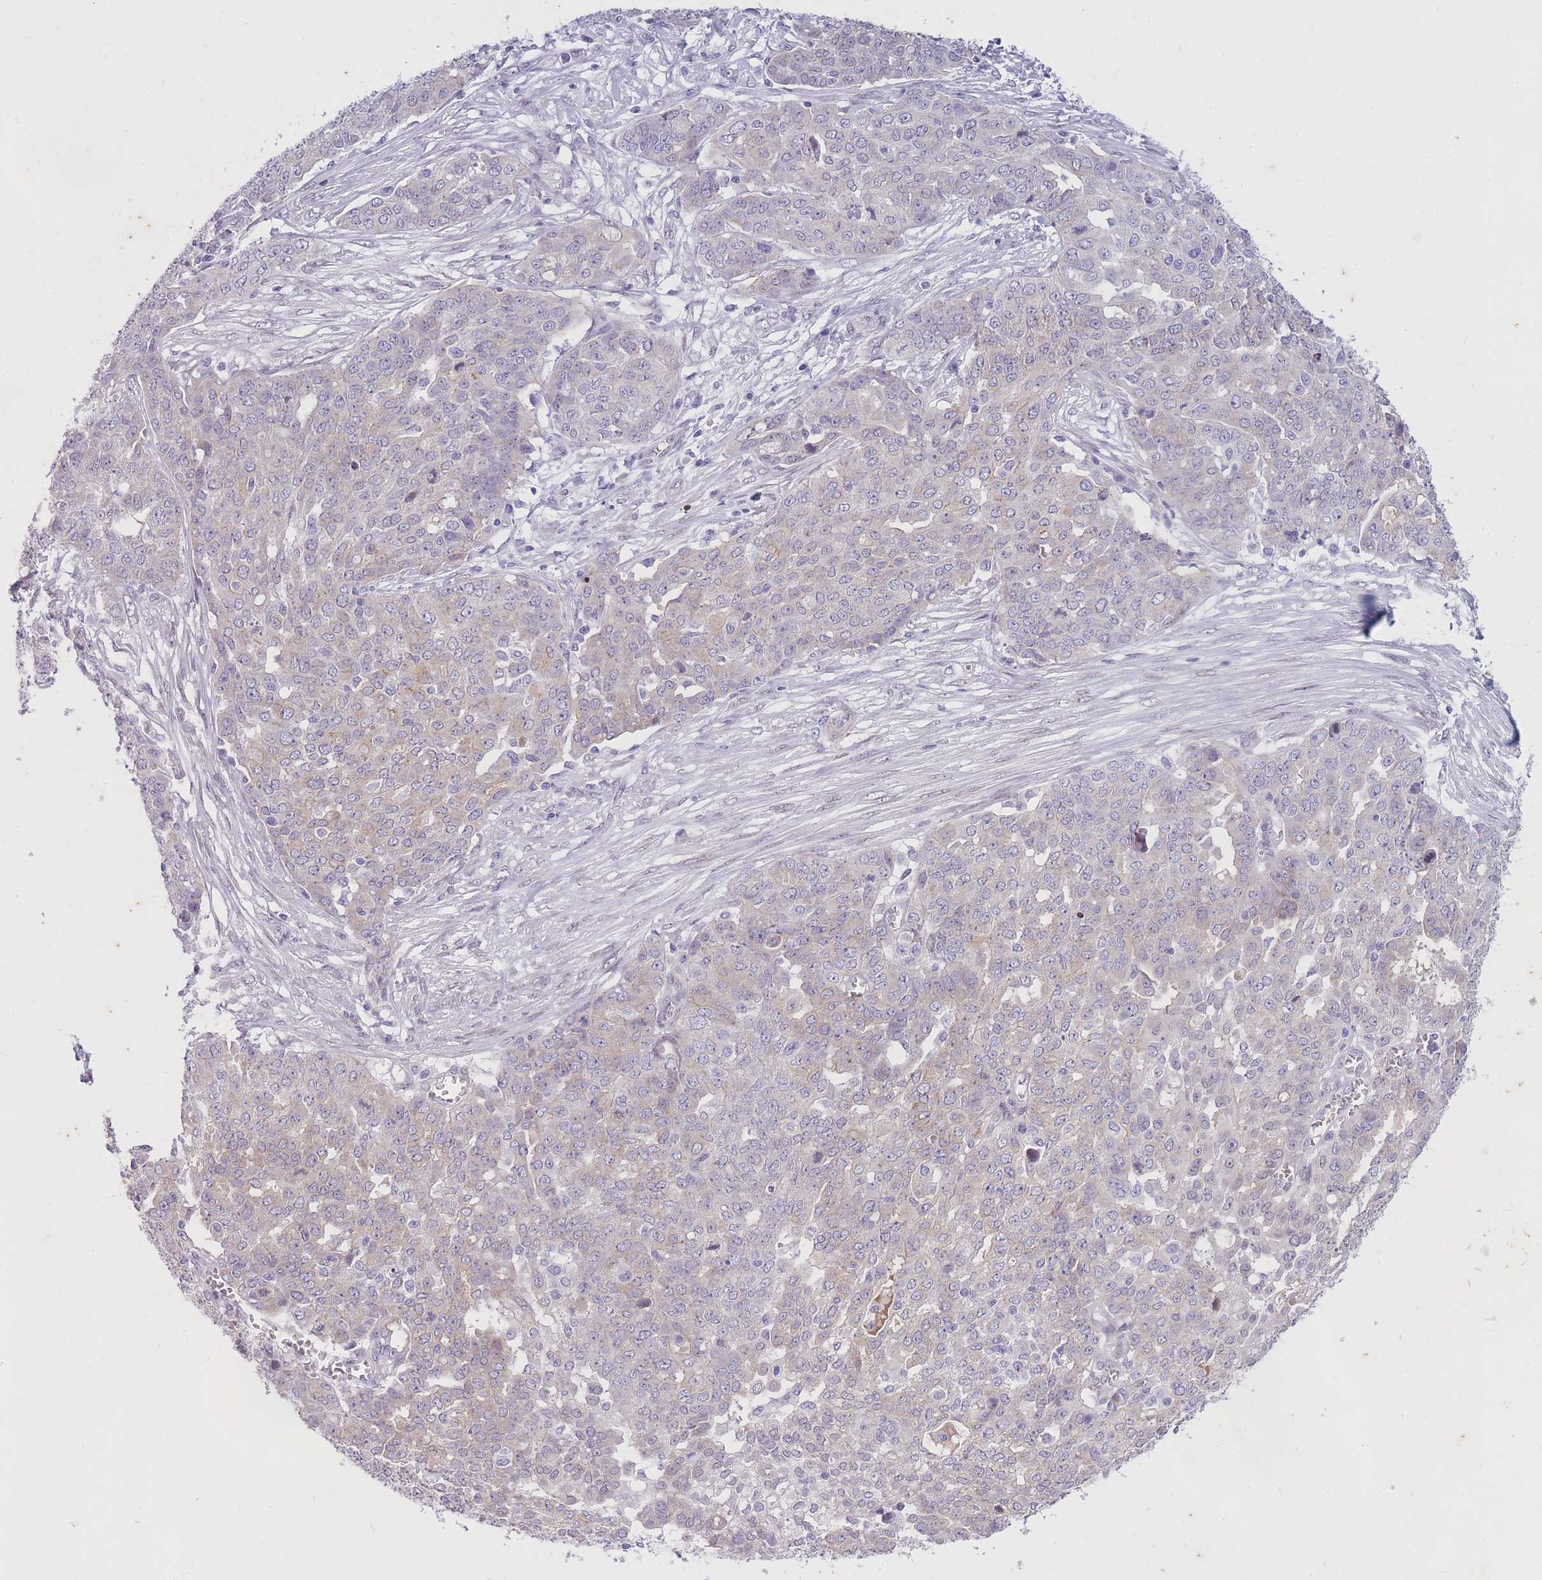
{"staining": {"intensity": "negative", "quantity": "none", "location": "none"}, "tissue": "ovarian cancer", "cell_type": "Tumor cells", "image_type": "cancer", "snomed": [{"axis": "morphology", "description": "Cystadenocarcinoma, serous, NOS"}, {"axis": "topography", "description": "Soft tissue"}, {"axis": "topography", "description": "Ovary"}], "caption": "High magnification brightfield microscopy of ovarian serous cystadenocarcinoma stained with DAB (brown) and counterstained with hematoxylin (blue): tumor cells show no significant expression.", "gene": "HOOK2", "patient": {"sex": "female", "age": 57}}